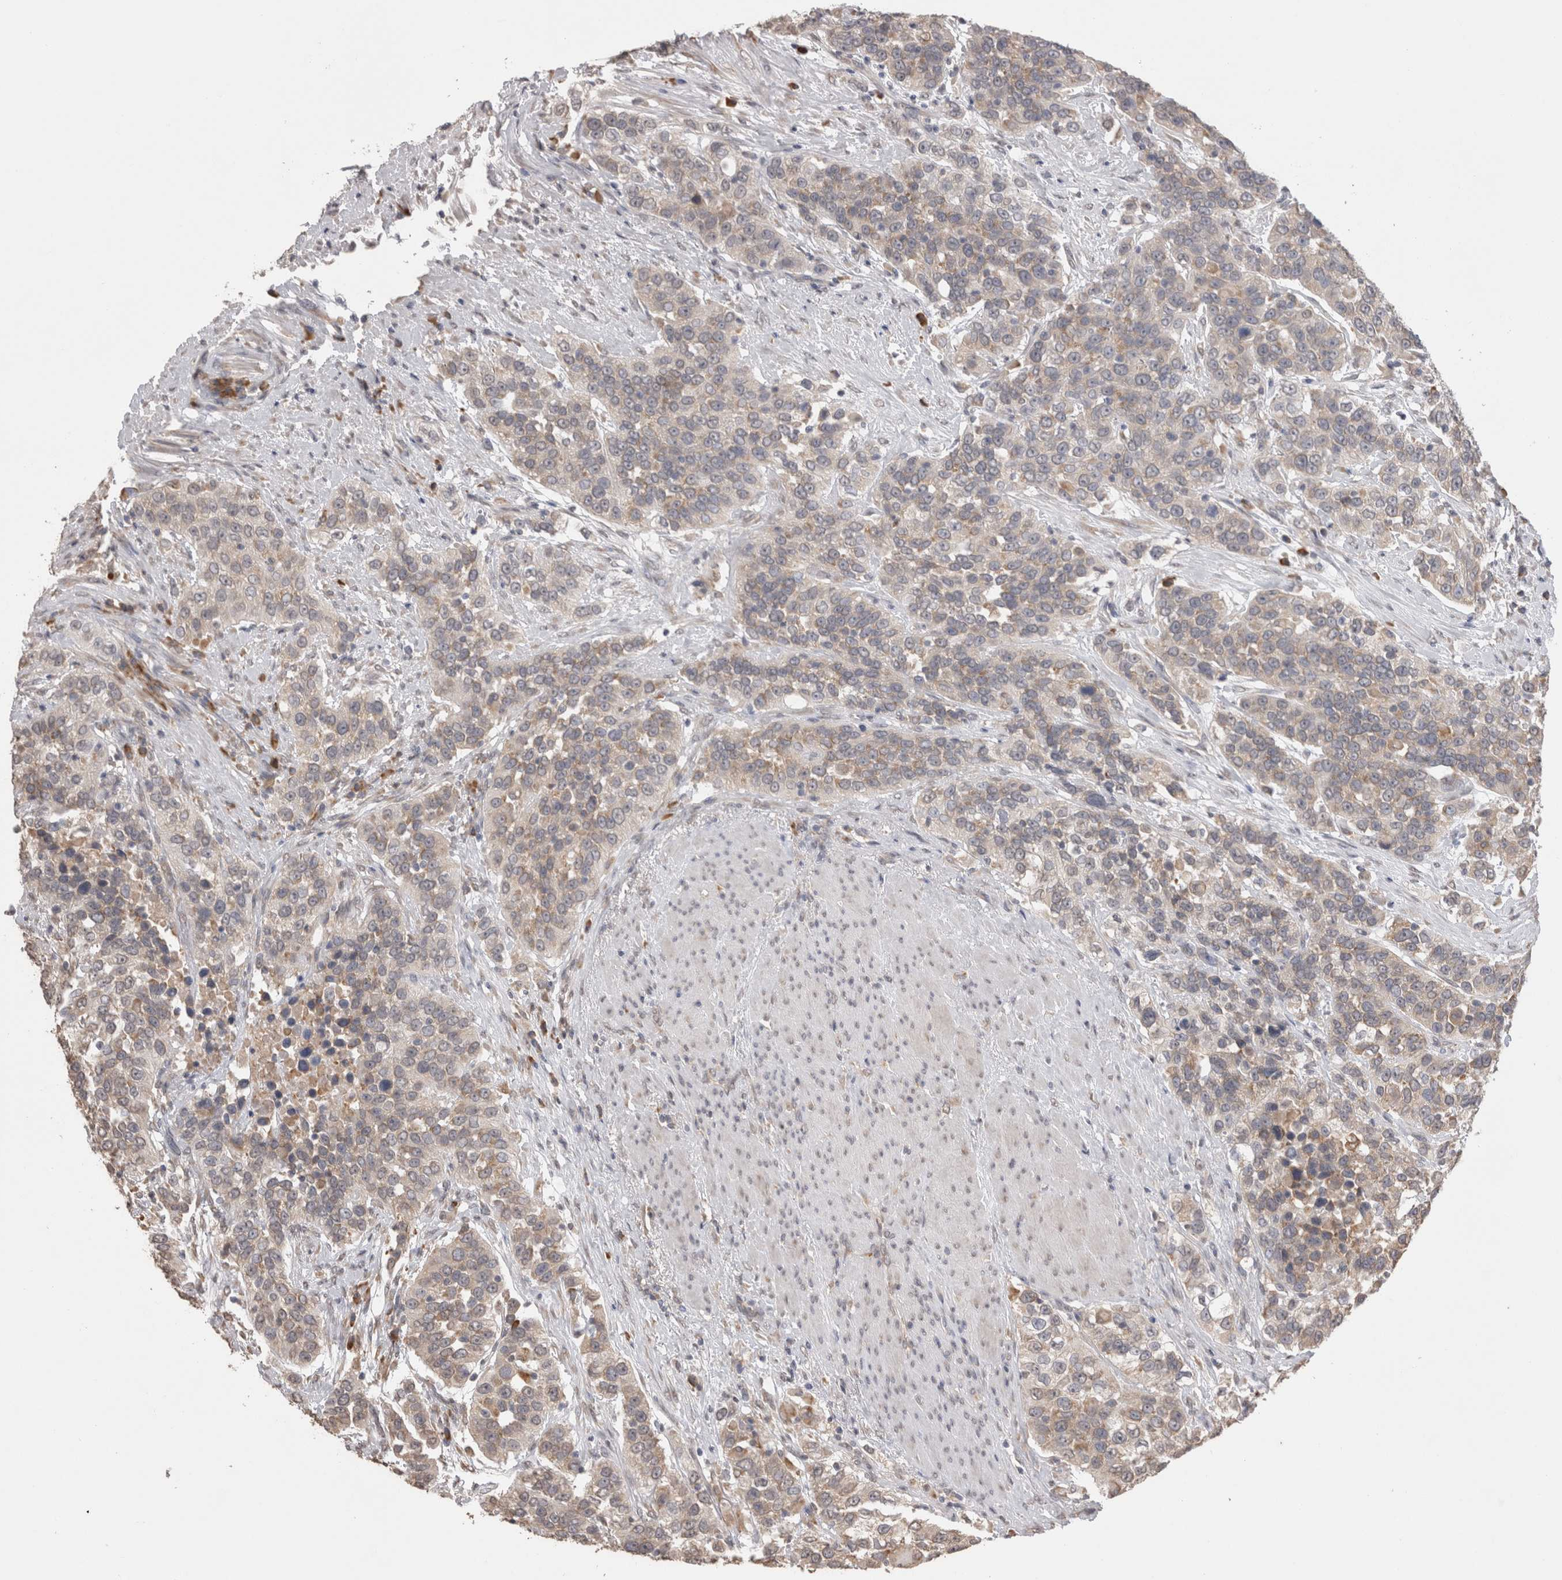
{"staining": {"intensity": "weak", "quantity": "<25%", "location": "cytoplasmic/membranous"}, "tissue": "urothelial cancer", "cell_type": "Tumor cells", "image_type": "cancer", "snomed": [{"axis": "morphology", "description": "Urothelial carcinoma, High grade"}, {"axis": "topography", "description": "Urinary bladder"}], "caption": "Urothelial cancer stained for a protein using immunohistochemistry (IHC) demonstrates no staining tumor cells.", "gene": "NOMO1", "patient": {"sex": "female", "age": 80}}